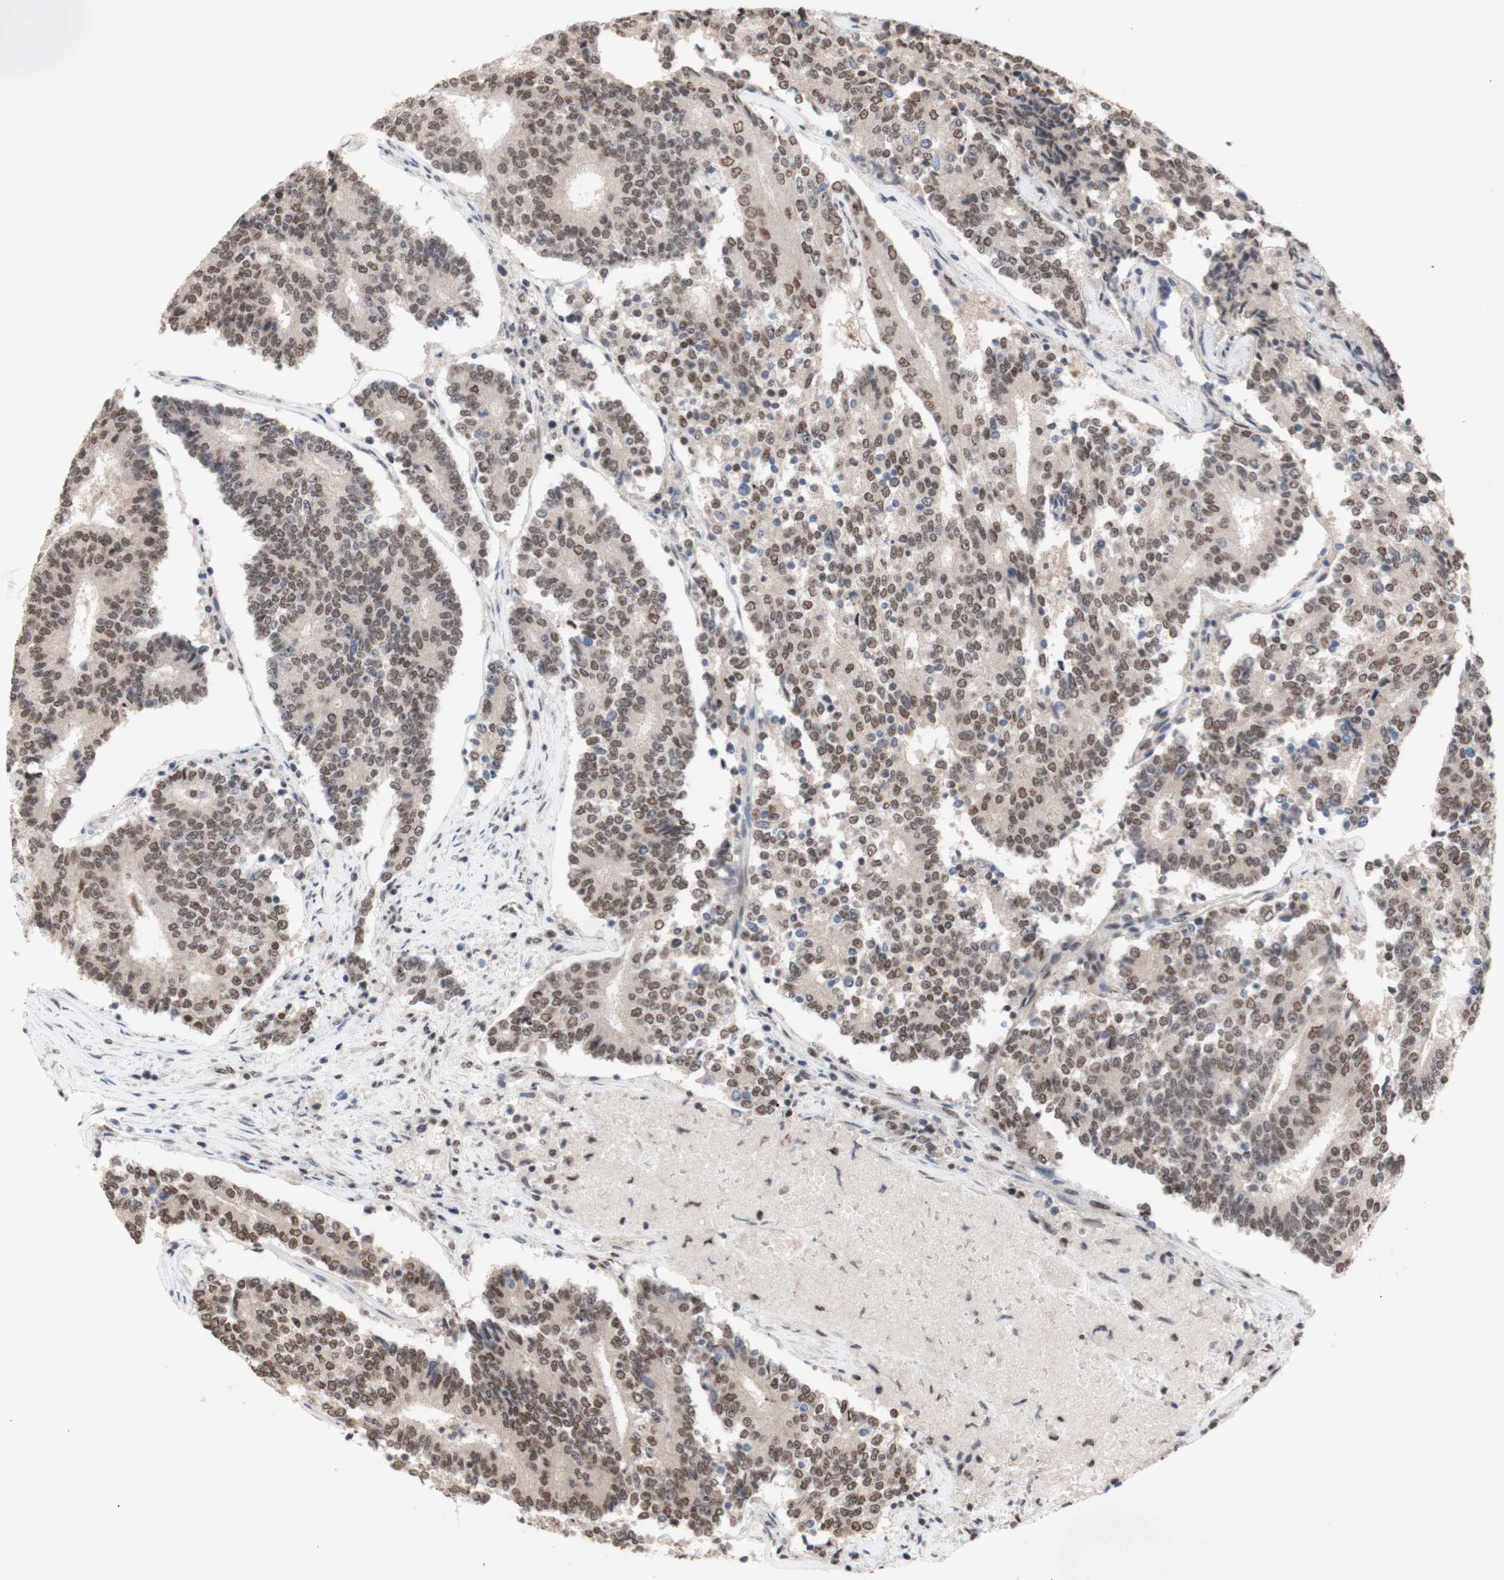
{"staining": {"intensity": "moderate", "quantity": ">75%", "location": "nuclear"}, "tissue": "prostate cancer", "cell_type": "Tumor cells", "image_type": "cancer", "snomed": [{"axis": "morphology", "description": "Normal tissue, NOS"}, {"axis": "morphology", "description": "Adenocarcinoma, High grade"}, {"axis": "topography", "description": "Prostate"}, {"axis": "topography", "description": "Seminal veicle"}], "caption": "IHC (DAB) staining of human prostate cancer shows moderate nuclear protein expression in about >75% of tumor cells.", "gene": "SFPQ", "patient": {"sex": "male", "age": 55}}